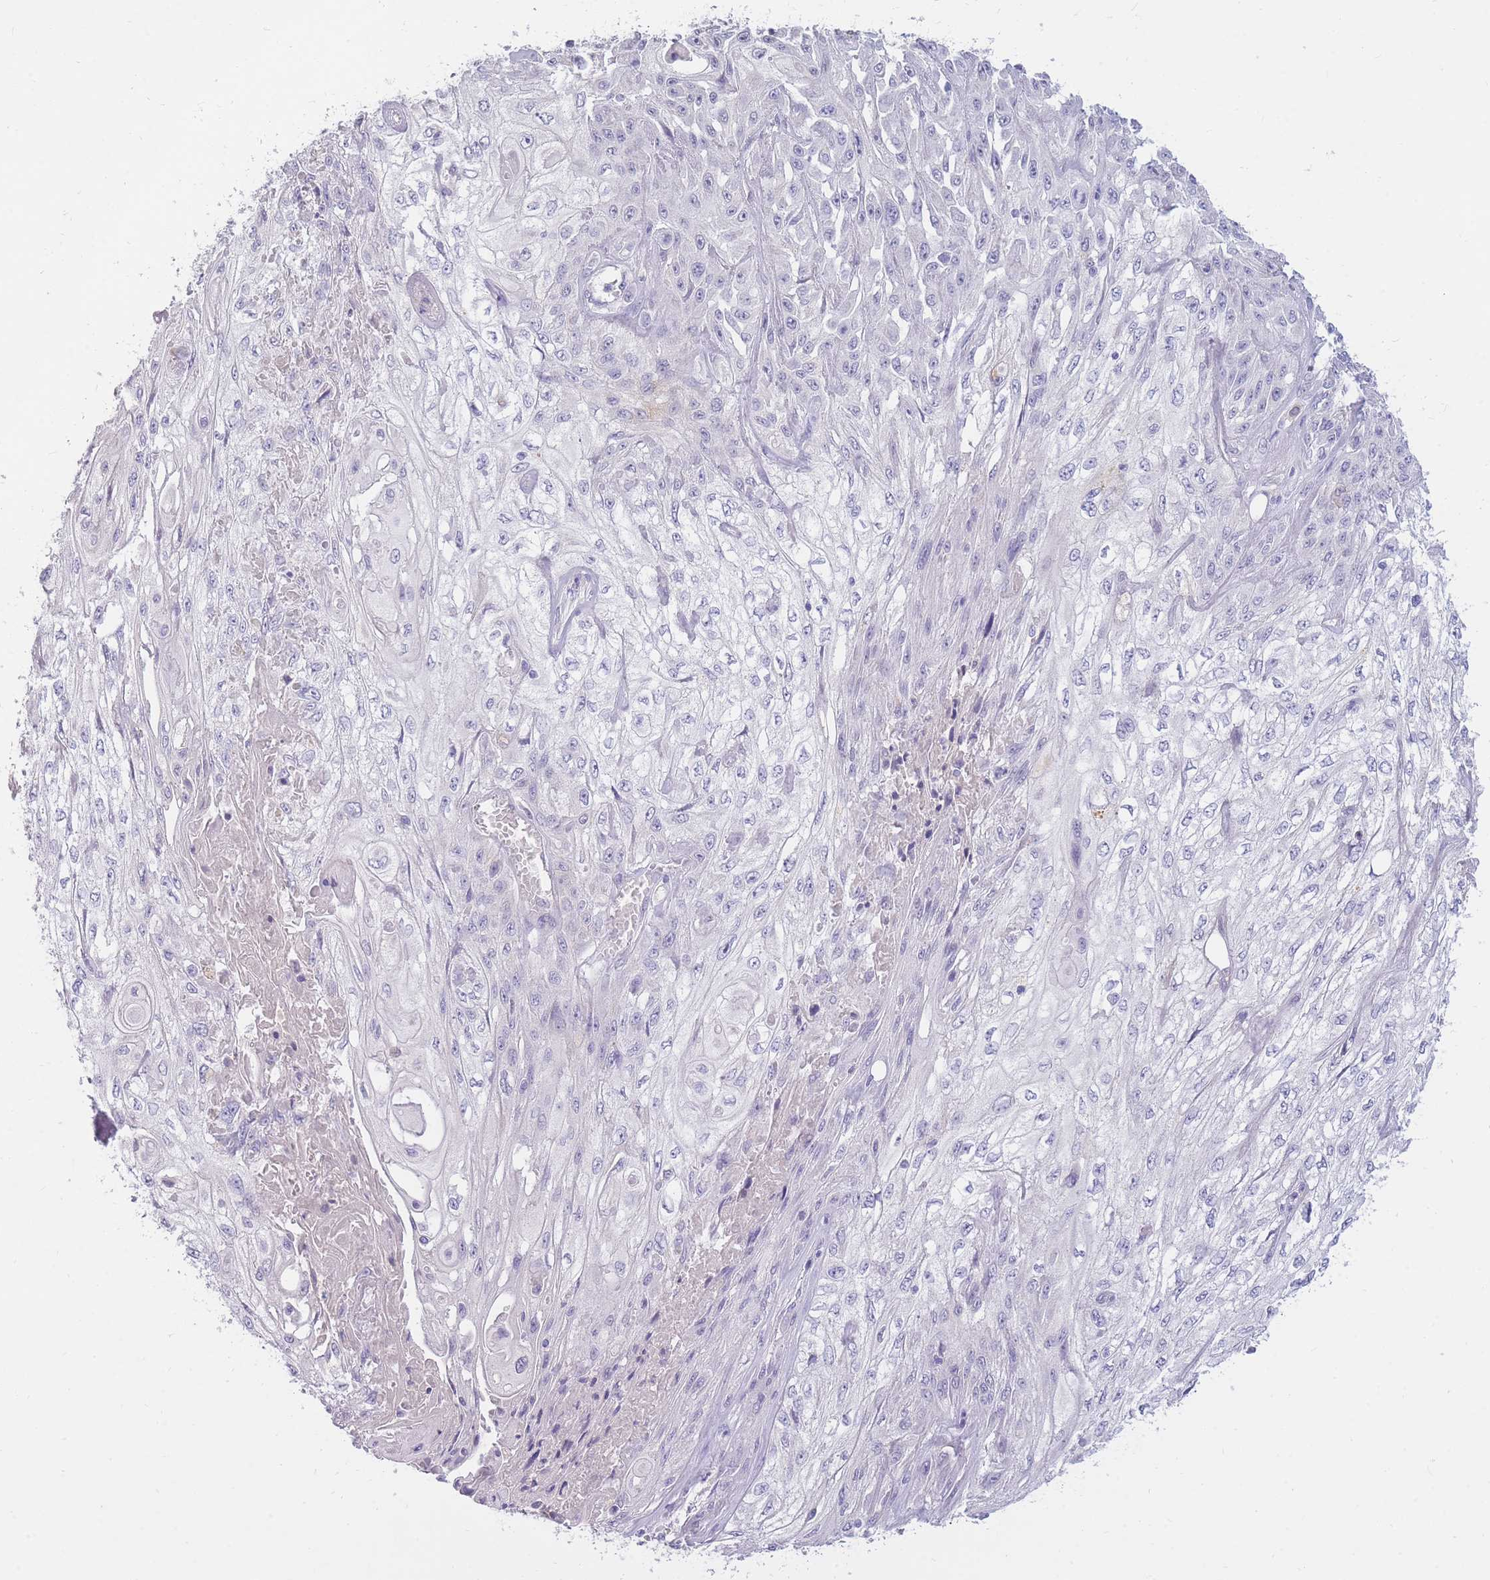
{"staining": {"intensity": "negative", "quantity": "none", "location": "none"}, "tissue": "skin cancer", "cell_type": "Tumor cells", "image_type": "cancer", "snomed": [{"axis": "morphology", "description": "Squamous cell carcinoma, NOS"}, {"axis": "morphology", "description": "Squamous cell carcinoma, metastatic, NOS"}, {"axis": "topography", "description": "Skin"}, {"axis": "topography", "description": "Lymph node"}], "caption": "DAB immunohistochemical staining of skin metastatic squamous cell carcinoma shows no significant expression in tumor cells.", "gene": "TPSD1", "patient": {"sex": "male", "age": 75}}